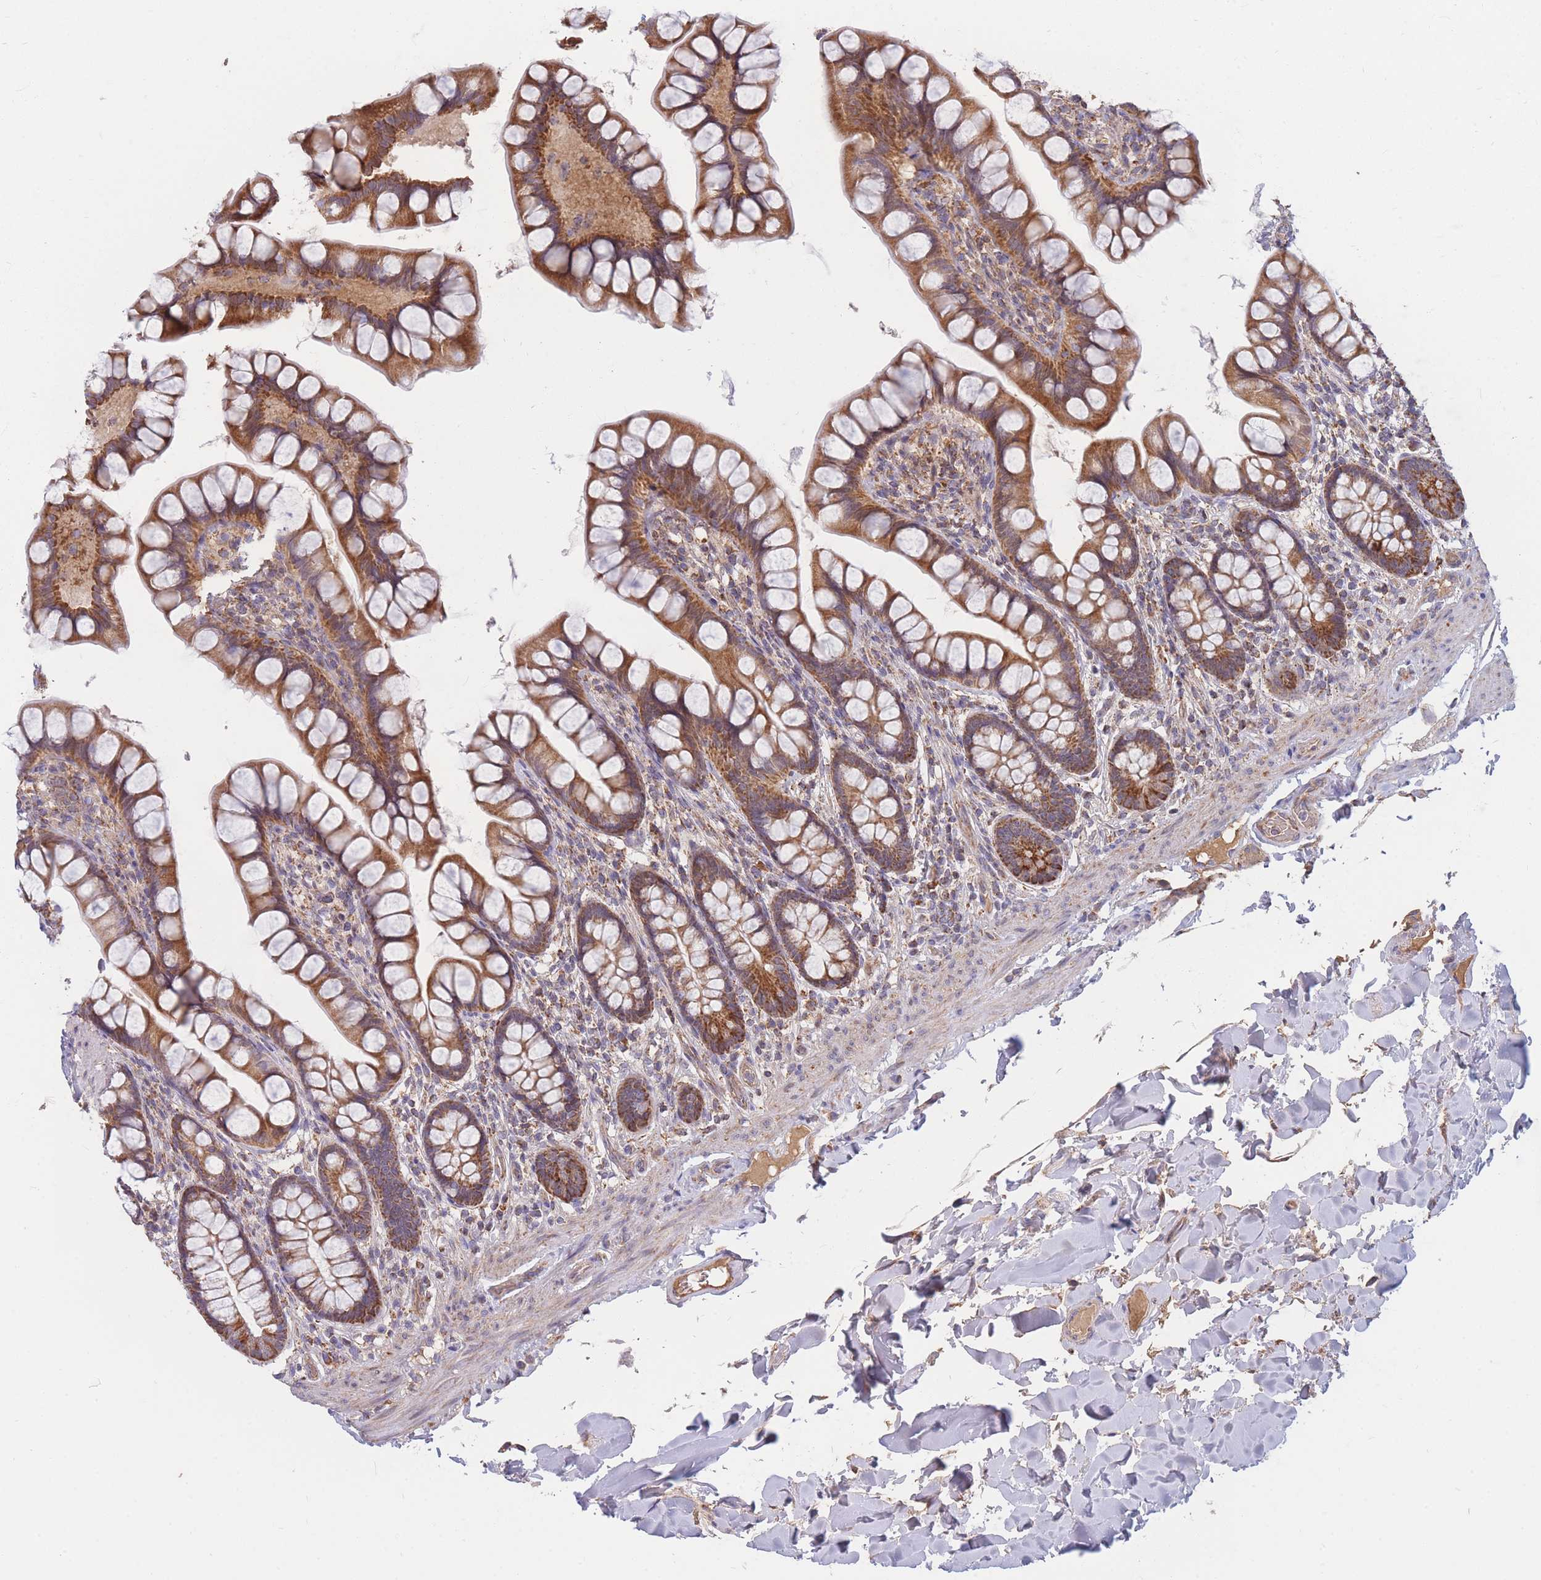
{"staining": {"intensity": "strong", "quantity": ">75%", "location": "cytoplasmic/membranous"}, "tissue": "small intestine", "cell_type": "Glandular cells", "image_type": "normal", "snomed": [{"axis": "morphology", "description": "Normal tissue, NOS"}, {"axis": "topography", "description": "Small intestine"}], "caption": "The image displays immunohistochemical staining of unremarkable small intestine. There is strong cytoplasmic/membranous expression is identified in approximately >75% of glandular cells. (Brightfield microscopy of DAB IHC at high magnification).", "gene": "PTPMT1", "patient": {"sex": "male", "age": 70}}